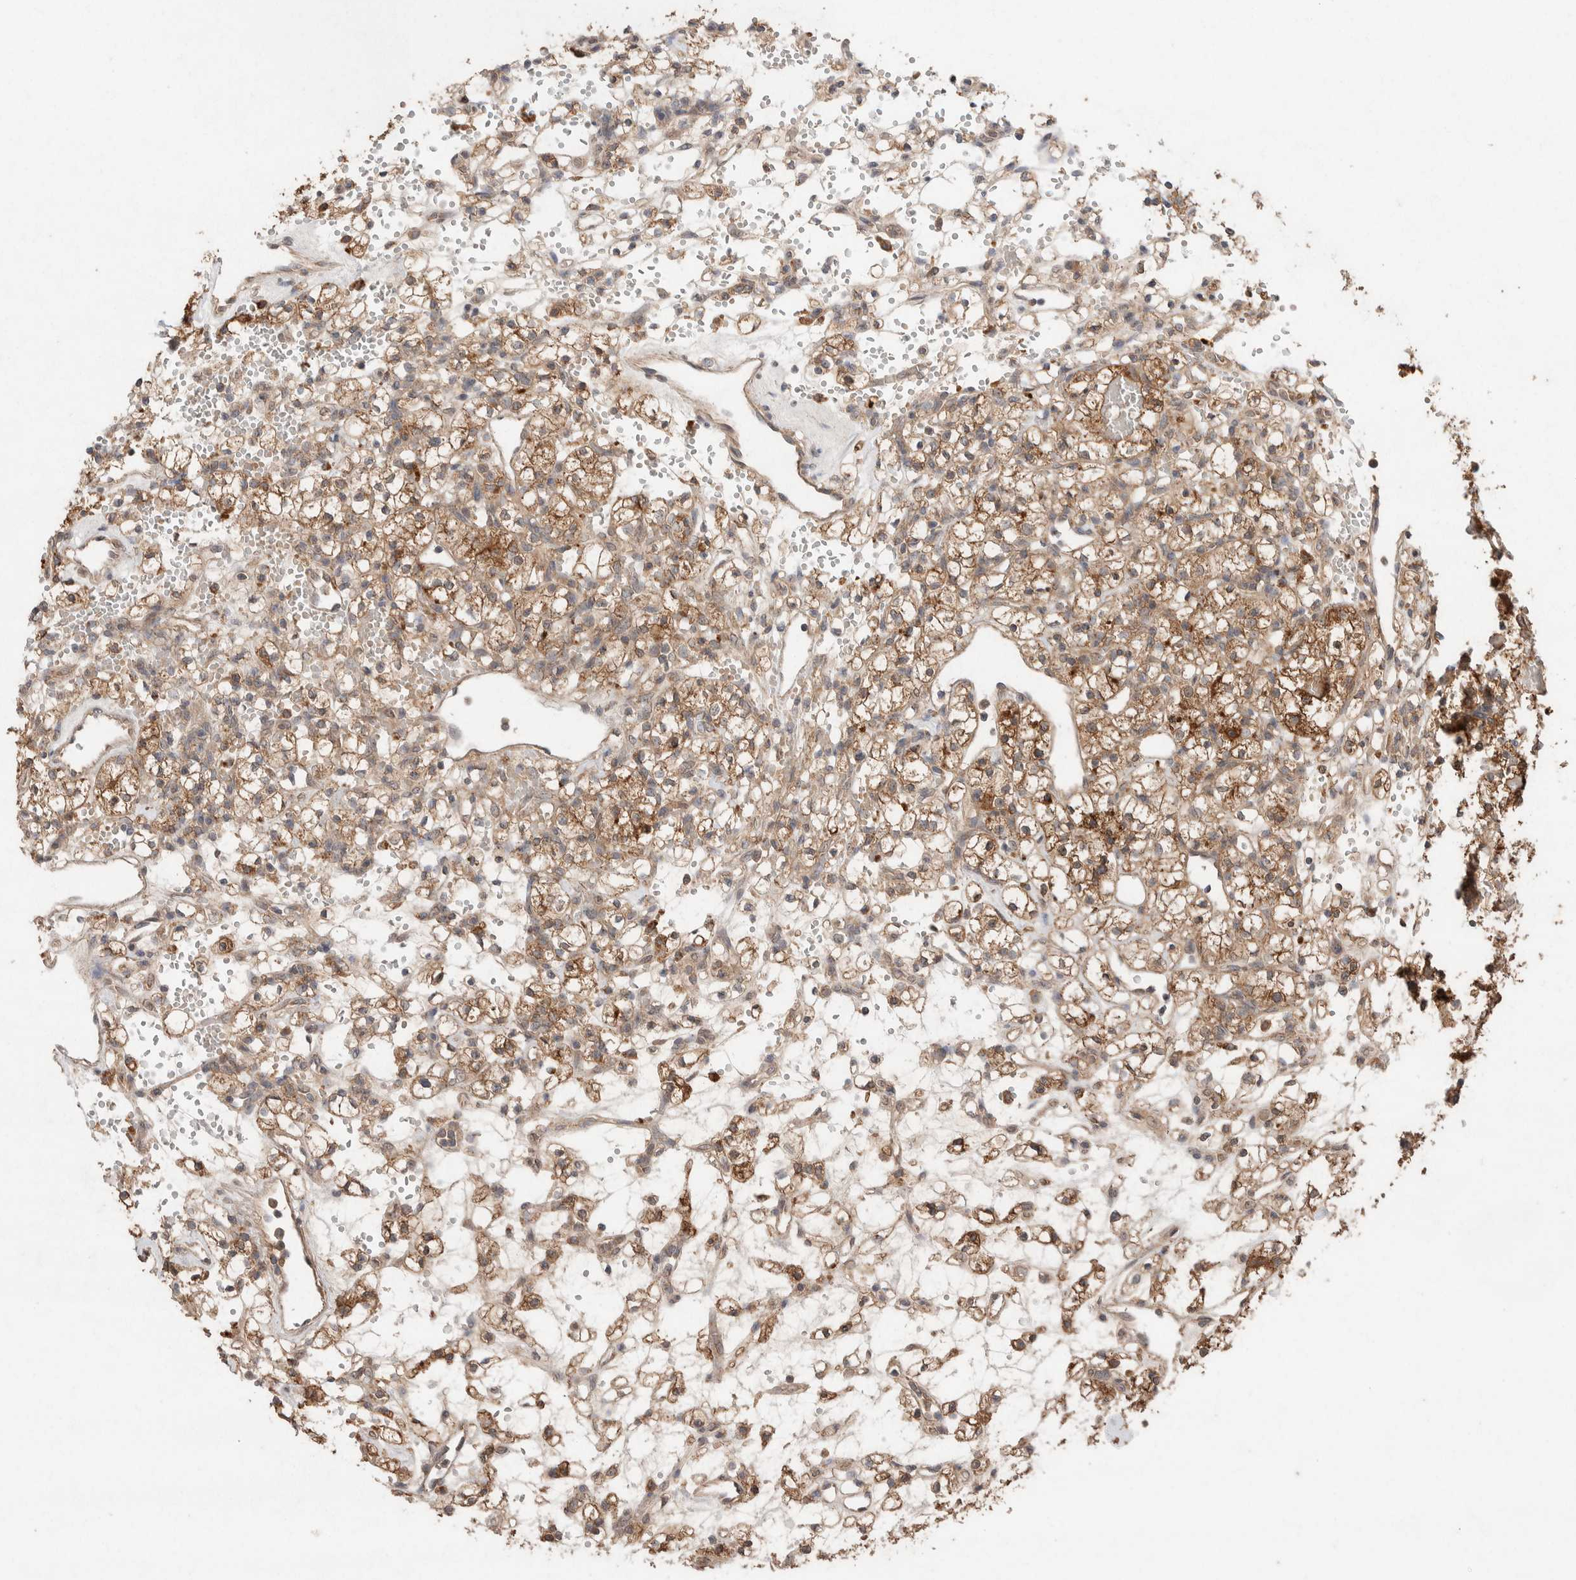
{"staining": {"intensity": "moderate", "quantity": ">75%", "location": "cytoplasmic/membranous"}, "tissue": "renal cancer", "cell_type": "Tumor cells", "image_type": "cancer", "snomed": [{"axis": "morphology", "description": "Adenocarcinoma, NOS"}, {"axis": "topography", "description": "Kidney"}], "caption": "A medium amount of moderate cytoplasmic/membranous expression is identified in approximately >75% of tumor cells in adenocarcinoma (renal) tissue.", "gene": "KCNJ5", "patient": {"sex": "female", "age": 60}}